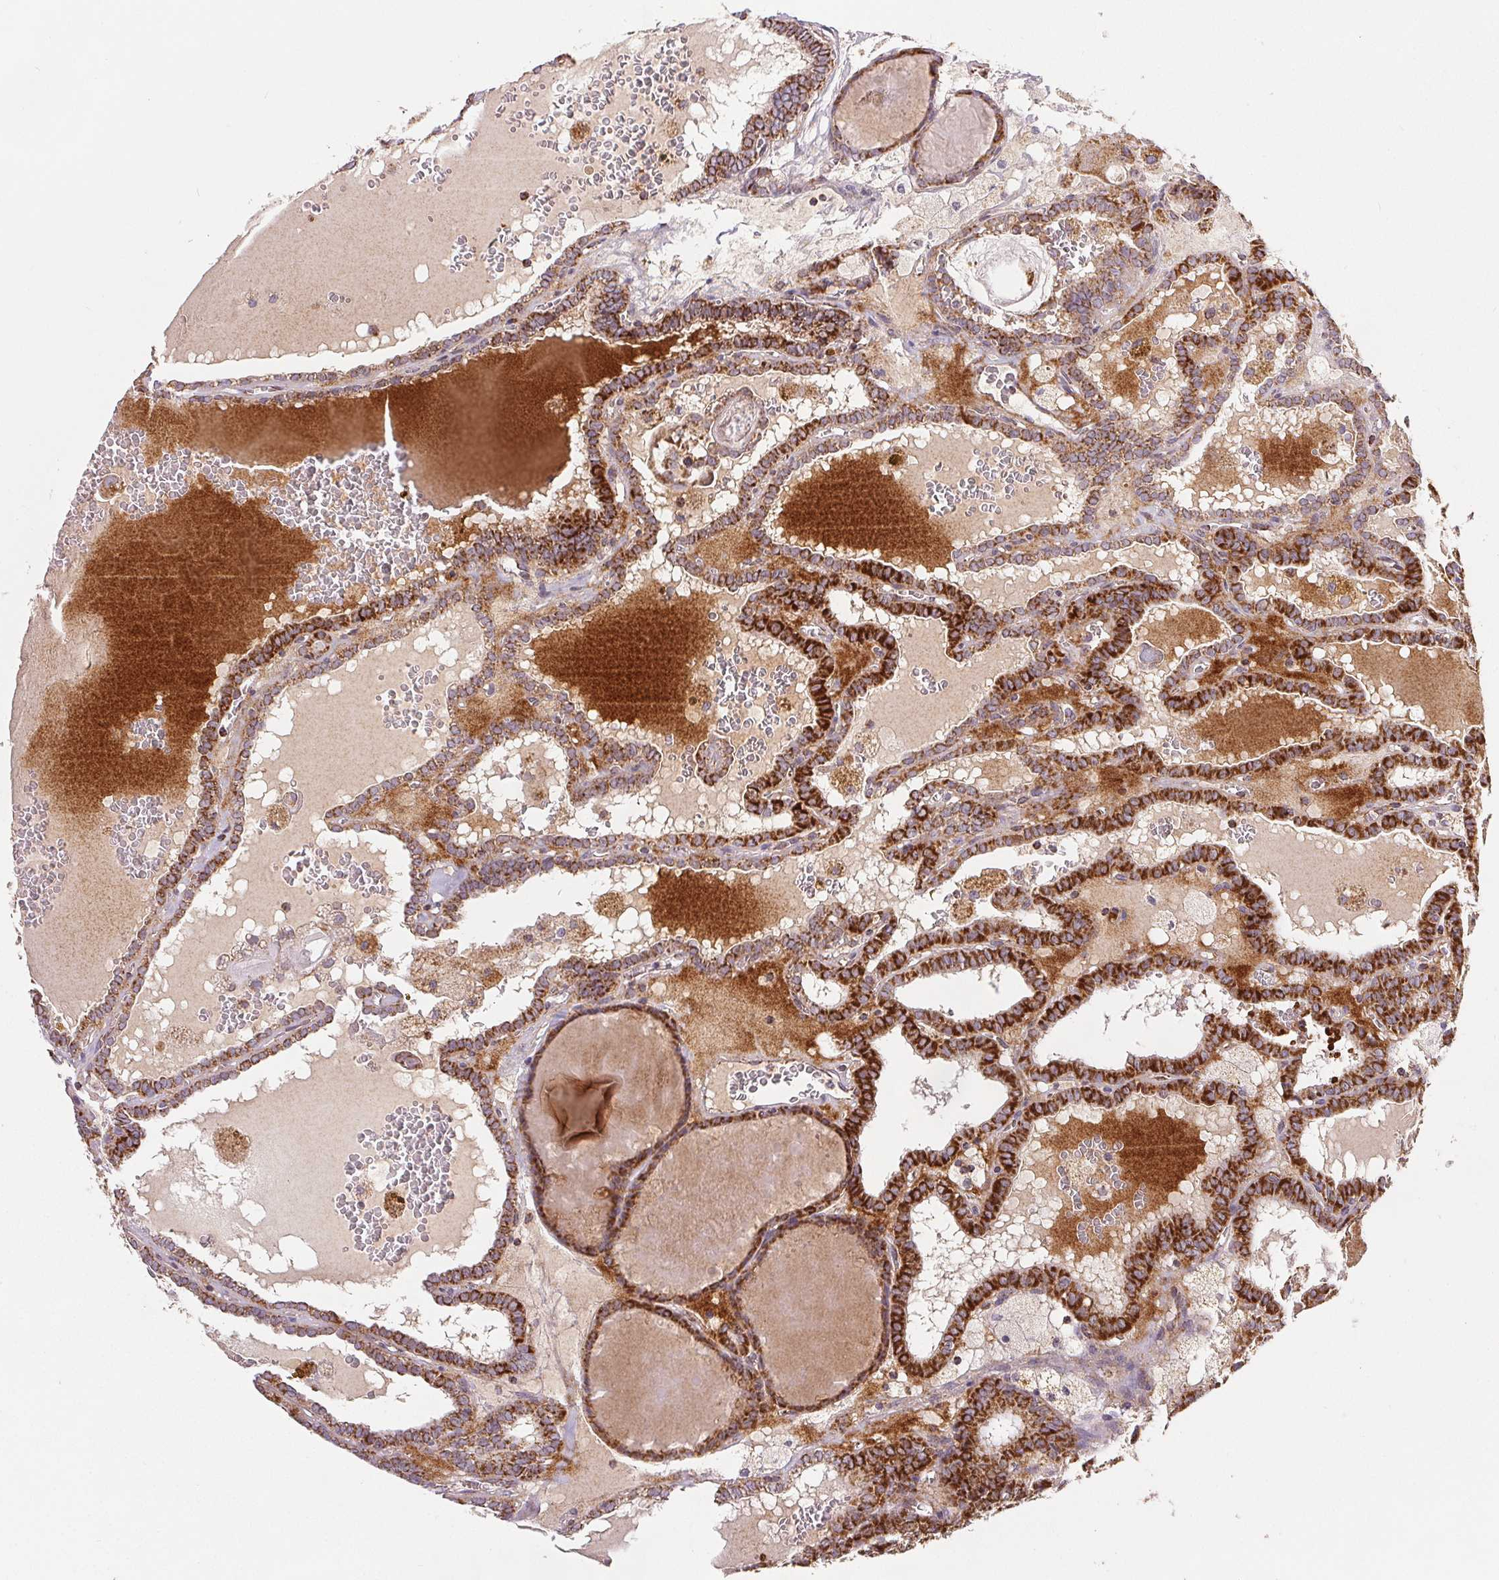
{"staining": {"intensity": "strong", "quantity": "25%-75%", "location": "cytoplasmic/membranous"}, "tissue": "thyroid cancer", "cell_type": "Tumor cells", "image_type": "cancer", "snomed": [{"axis": "morphology", "description": "Papillary adenocarcinoma, NOS"}, {"axis": "topography", "description": "Thyroid gland"}], "caption": "Thyroid cancer was stained to show a protein in brown. There is high levels of strong cytoplasmic/membranous expression in about 25%-75% of tumor cells.", "gene": "SDHB", "patient": {"sex": "female", "age": 39}}